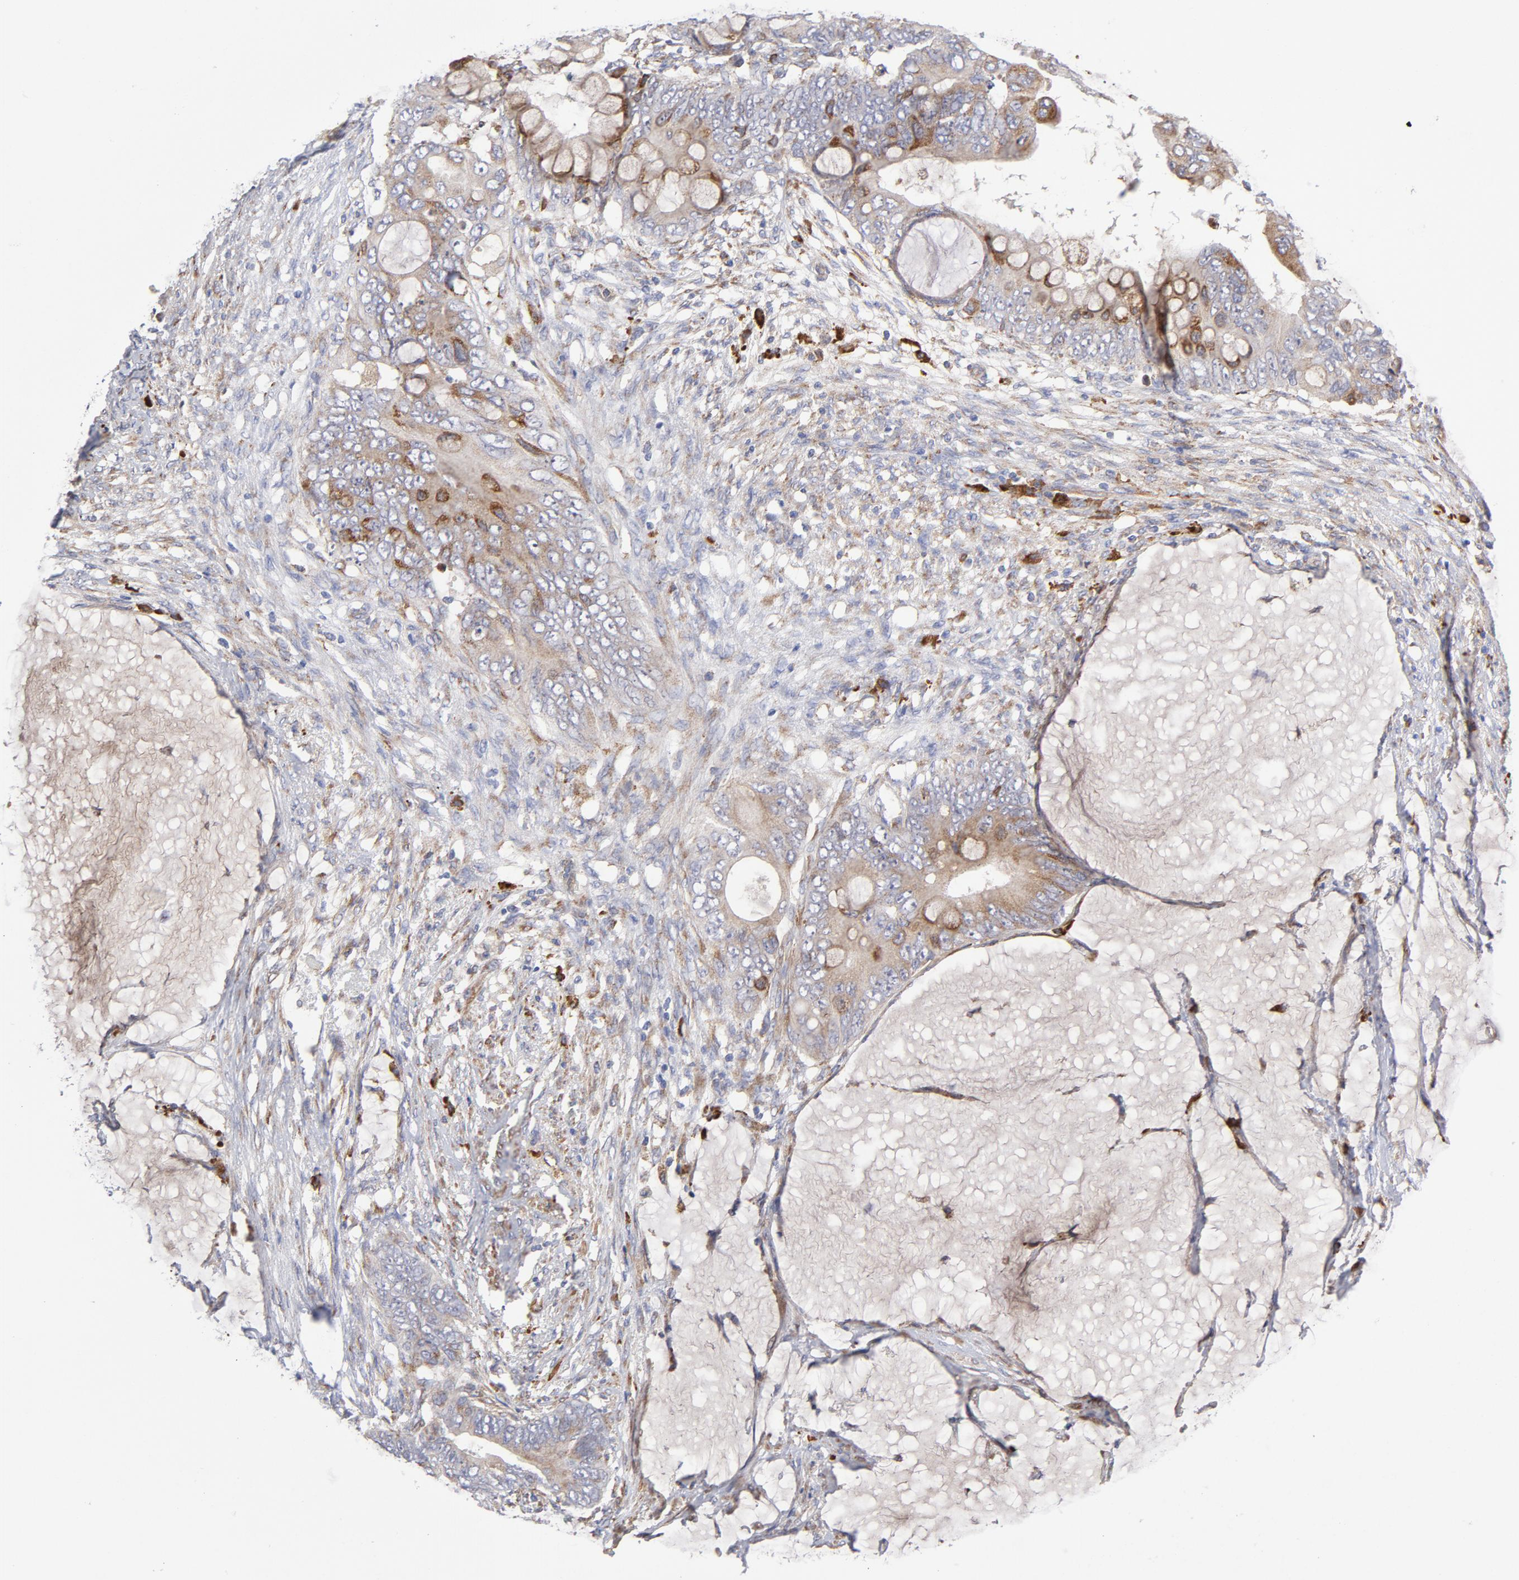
{"staining": {"intensity": "weak", "quantity": ">75%", "location": "cytoplasmic/membranous"}, "tissue": "colorectal cancer", "cell_type": "Tumor cells", "image_type": "cancer", "snomed": [{"axis": "morphology", "description": "Normal tissue, NOS"}, {"axis": "morphology", "description": "Adenocarcinoma, NOS"}, {"axis": "topography", "description": "Rectum"}, {"axis": "topography", "description": "Peripheral nerve tissue"}], "caption": "IHC micrograph of human adenocarcinoma (colorectal) stained for a protein (brown), which exhibits low levels of weak cytoplasmic/membranous positivity in approximately >75% of tumor cells.", "gene": "RAPGEF3", "patient": {"sex": "female", "age": 77}}